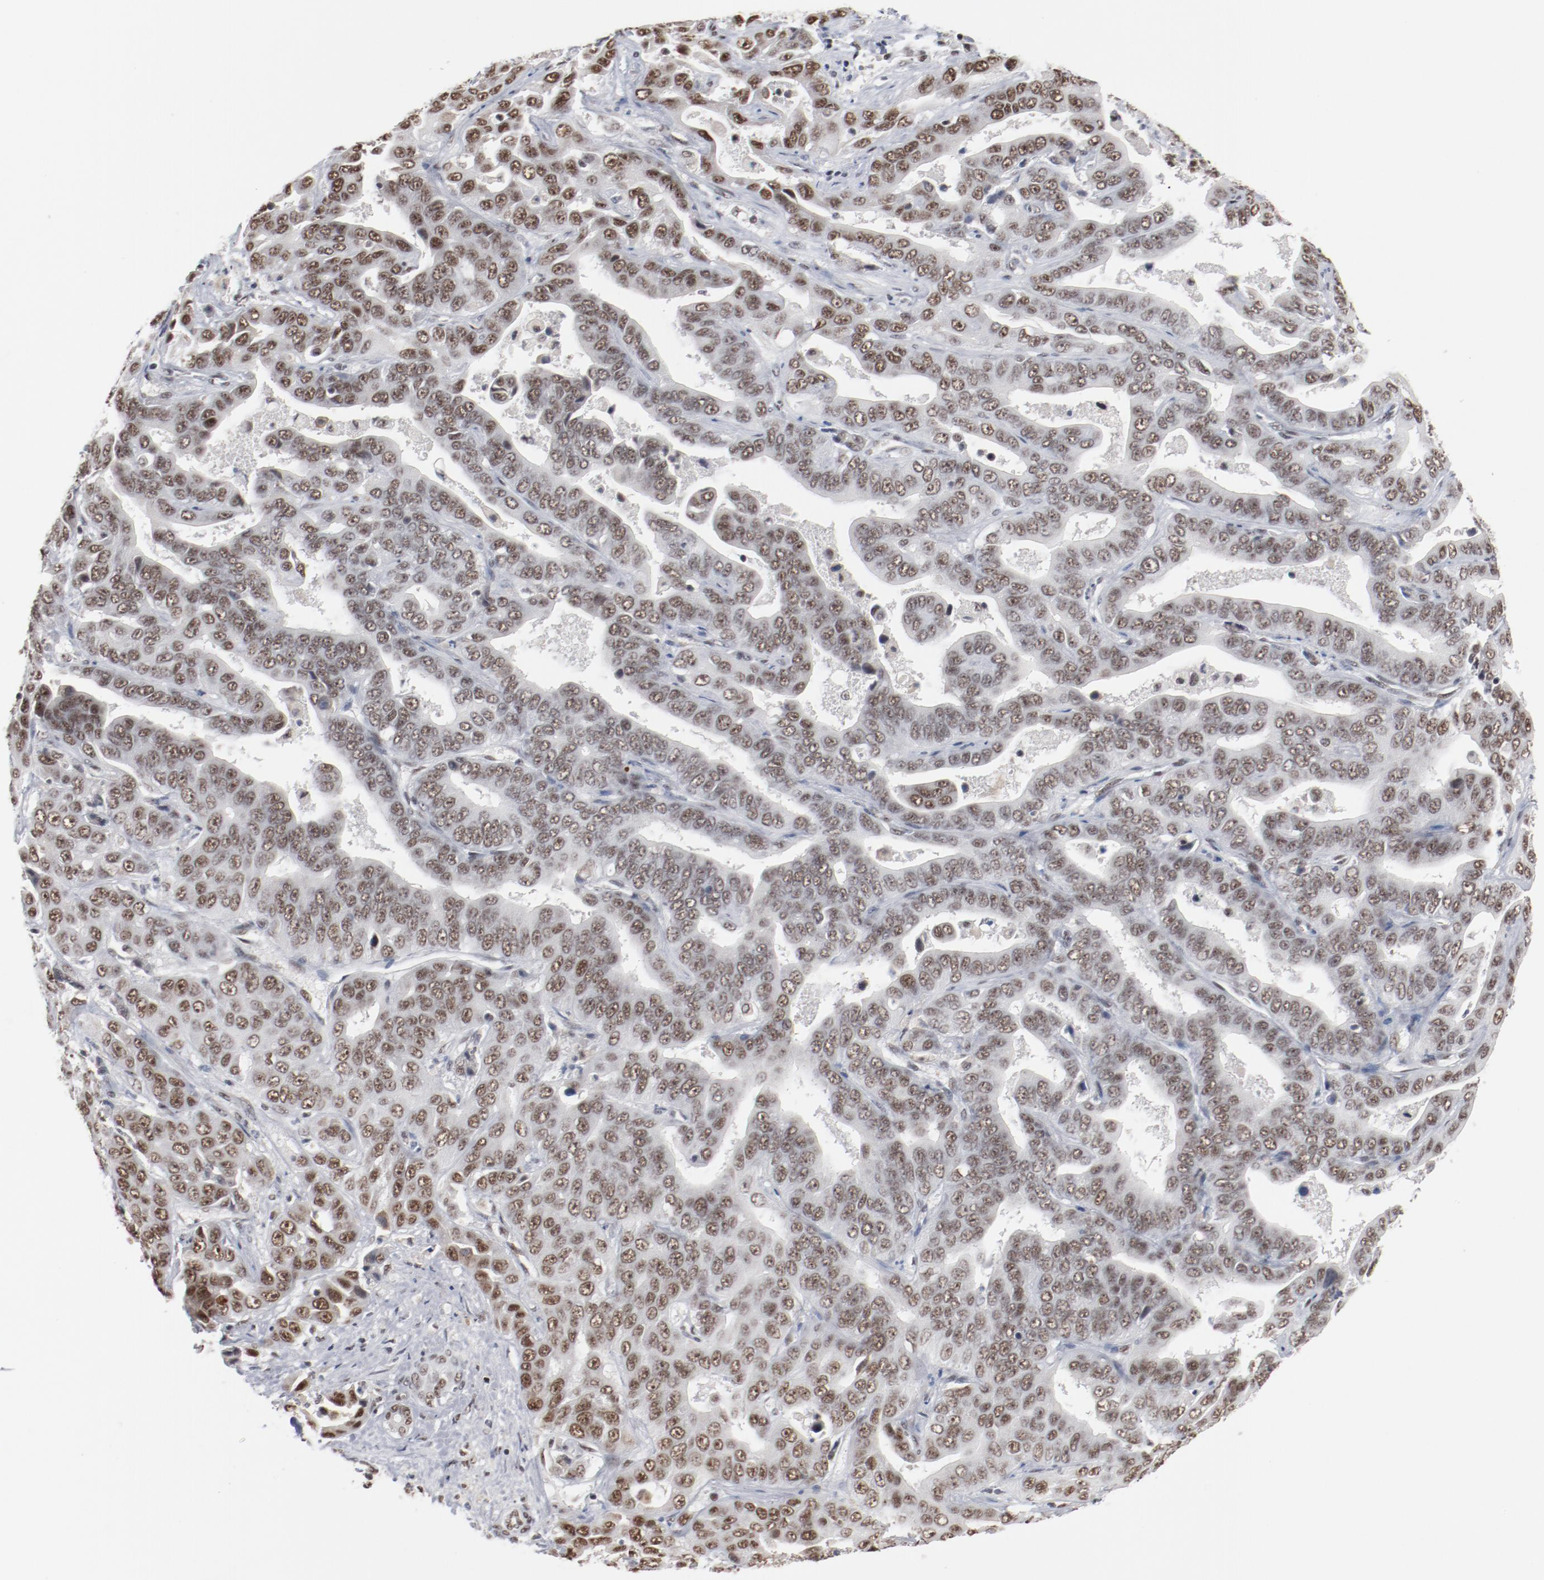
{"staining": {"intensity": "moderate", "quantity": ">75%", "location": "nuclear"}, "tissue": "liver cancer", "cell_type": "Tumor cells", "image_type": "cancer", "snomed": [{"axis": "morphology", "description": "Cholangiocarcinoma"}, {"axis": "topography", "description": "Liver"}], "caption": "Liver cancer (cholangiocarcinoma) tissue exhibits moderate nuclear positivity in about >75% of tumor cells, visualized by immunohistochemistry.", "gene": "BUB3", "patient": {"sex": "female", "age": 52}}